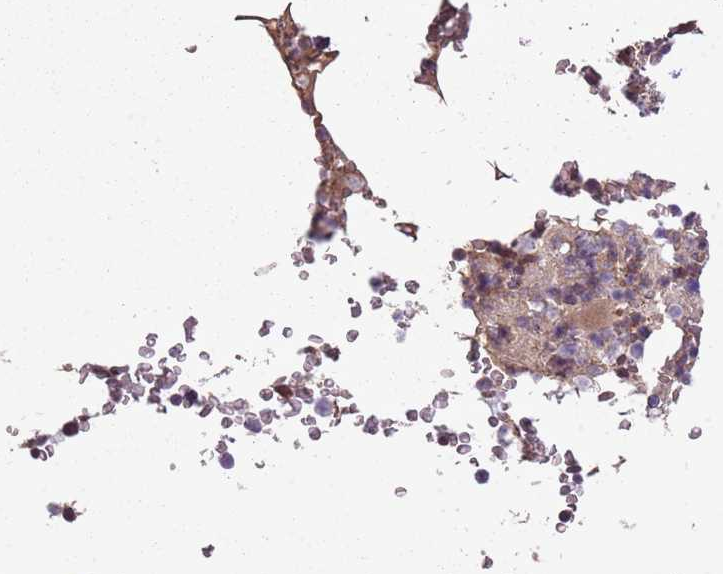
{"staining": {"intensity": "moderate", "quantity": "25%-75%", "location": "cytoplasmic/membranous"}, "tissue": "bone marrow", "cell_type": "Hematopoietic cells", "image_type": "normal", "snomed": [{"axis": "morphology", "description": "Normal tissue, NOS"}, {"axis": "topography", "description": "Bone marrow"}], "caption": "Protein staining exhibits moderate cytoplasmic/membranous staining in approximately 25%-75% of hematopoietic cells in unremarkable bone marrow.", "gene": "ANKRD24", "patient": {"sex": "male", "age": 58}}